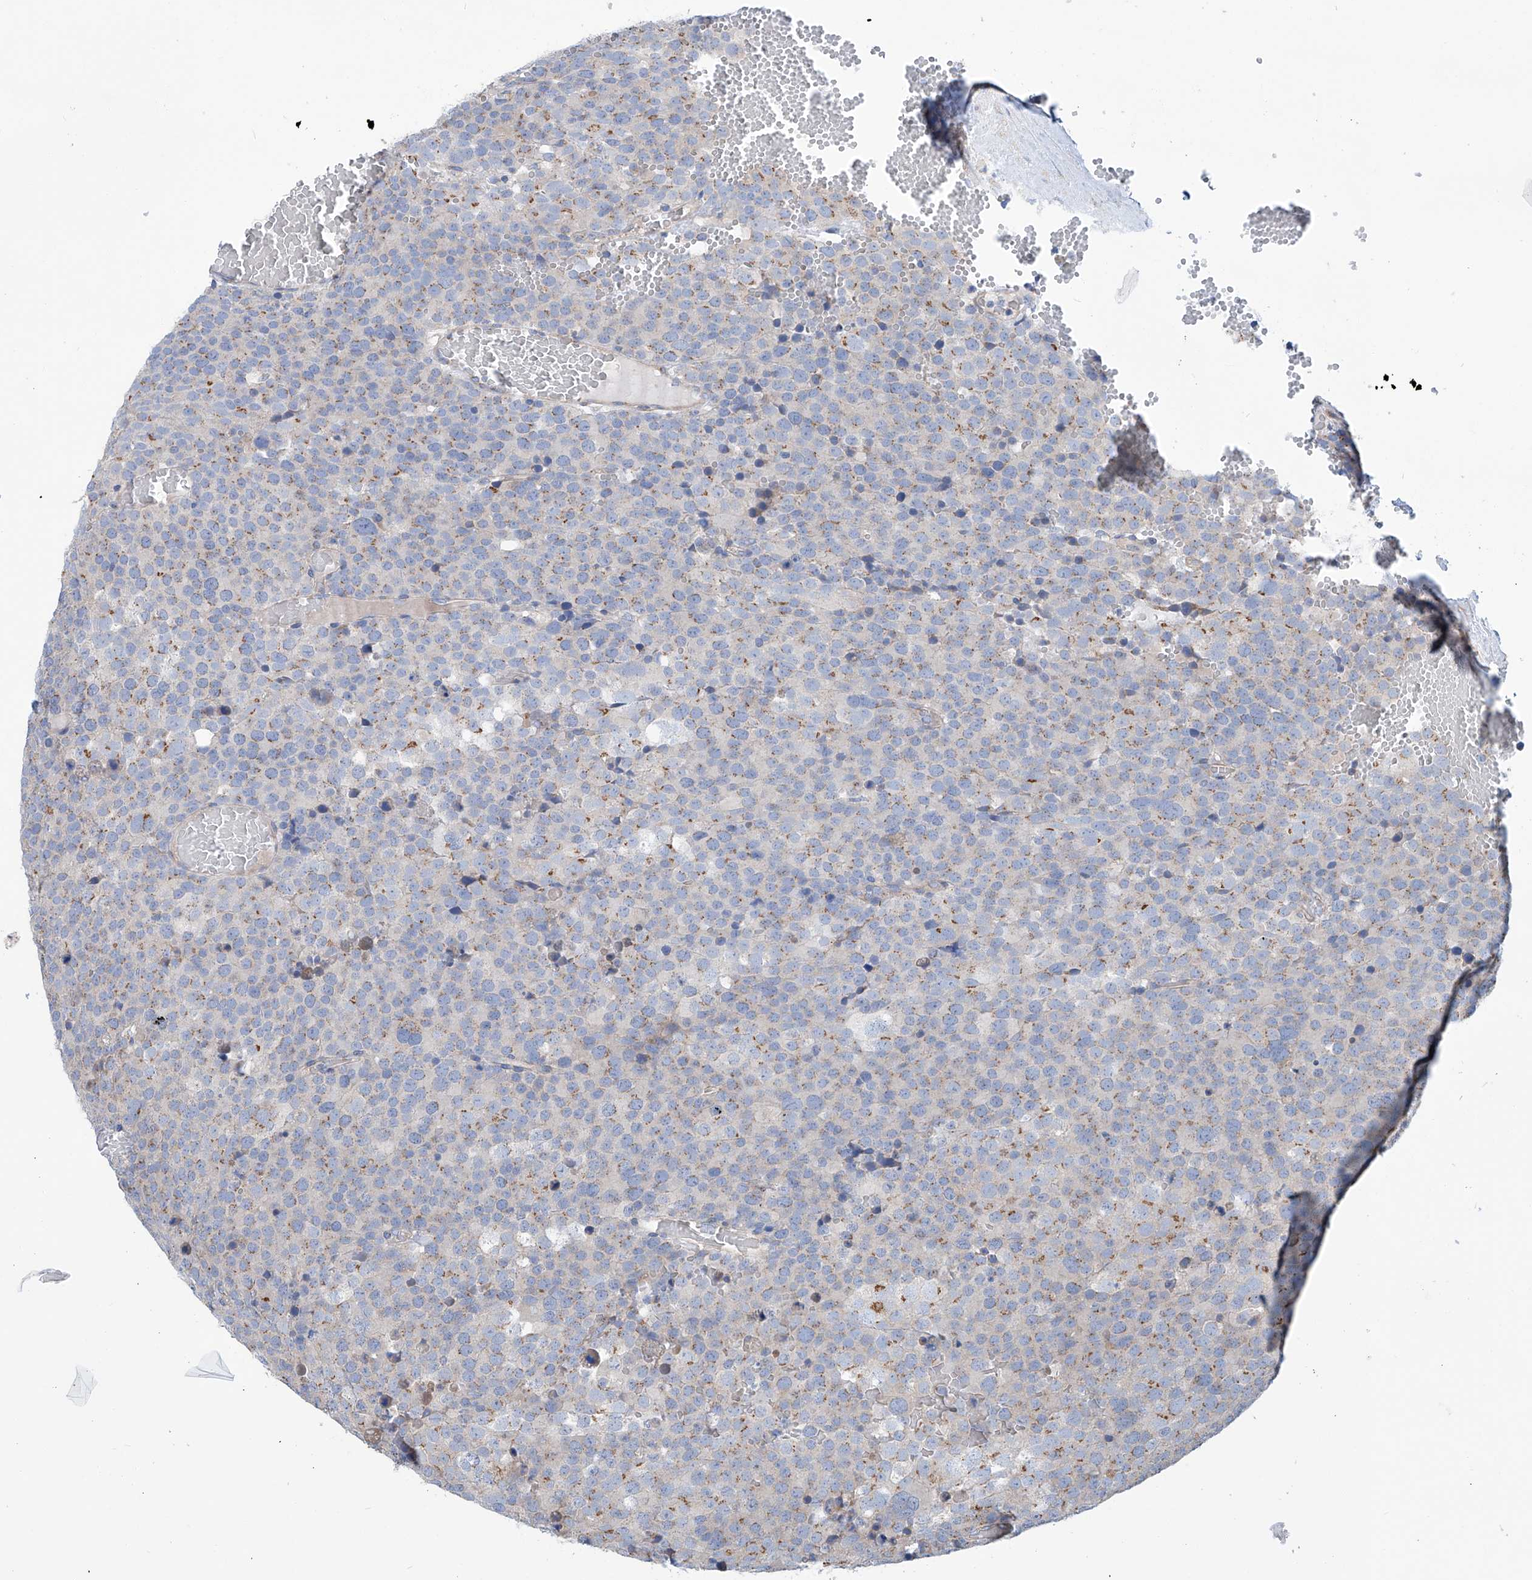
{"staining": {"intensity": "negative", "quantity": "none", "location": "none"}, "tissue": "testis cancer", "cell_type": "Tumor cells", "image_type": "cancer", "snomed": [{"axis": "morphology", "description": "Seminoma, NOS"}, {"axis": "topography", "description": "Testis"}], "caption": "An image of human testis cancer (seminoma) is negative for staining in tumor cells.", "gene": "SLC22A7", "patient": {"sex": "male", "age": 71}}